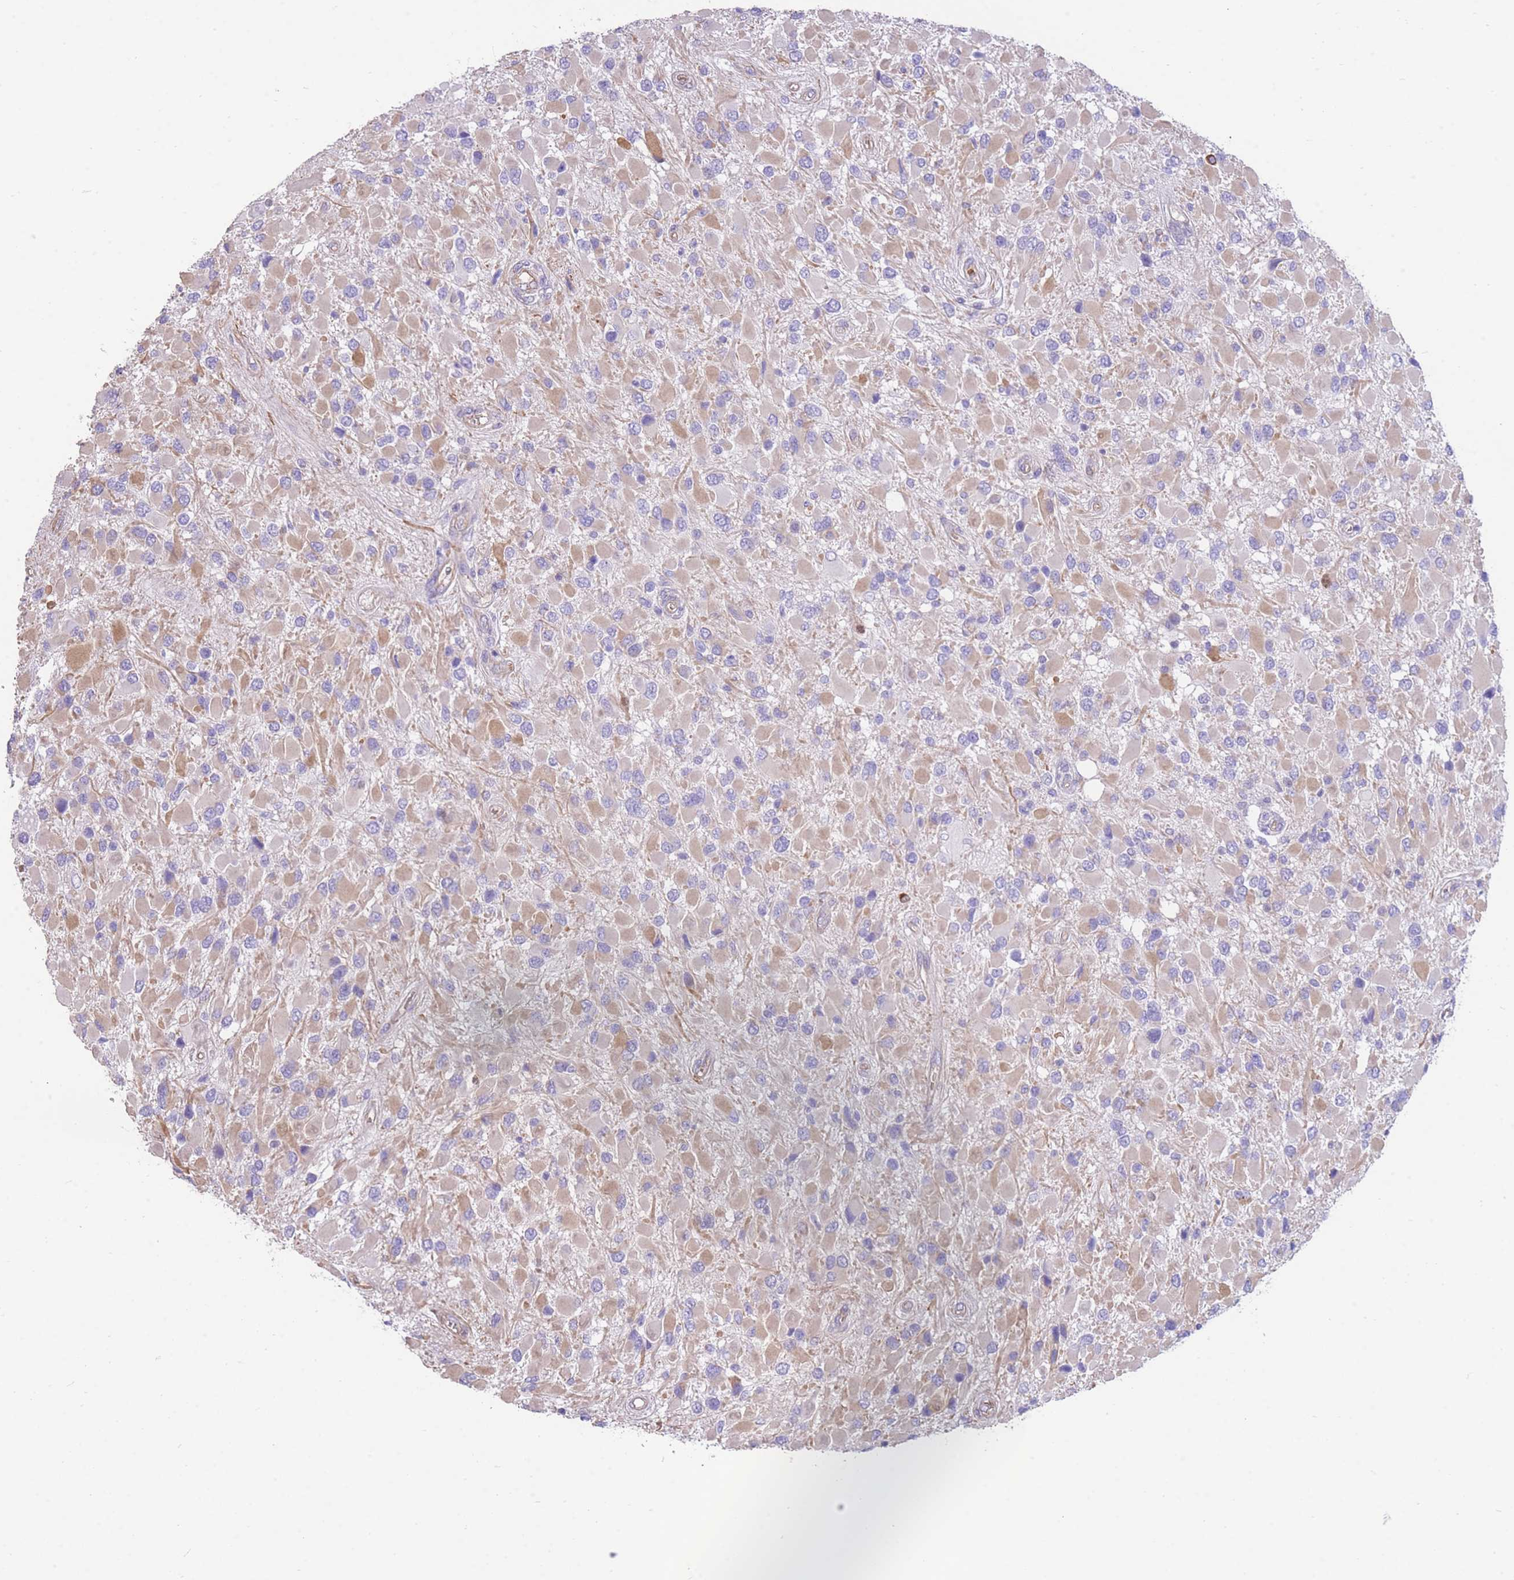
{"staining": {"intensity": "weak", "quantity": "25%-75%", "location": "cytoplasmic/membranous"}, "tissue": "glioma", "cell_type": "Tumor cells", "image_type": "cancer", "snomed": [{"axis": "morphology", "description": "Glioma, malignant, High grade"}, {"axis": "topography", "description": "Brain"}], "caption": "A histopathology image of human high-grade glioma (malignant) stained for a protein demonstrates weak cytoplasmic/membranous brown staining in tumor cells.", "gene": "ANKRD53", "patient": {"sex": "male", "age": 53}}